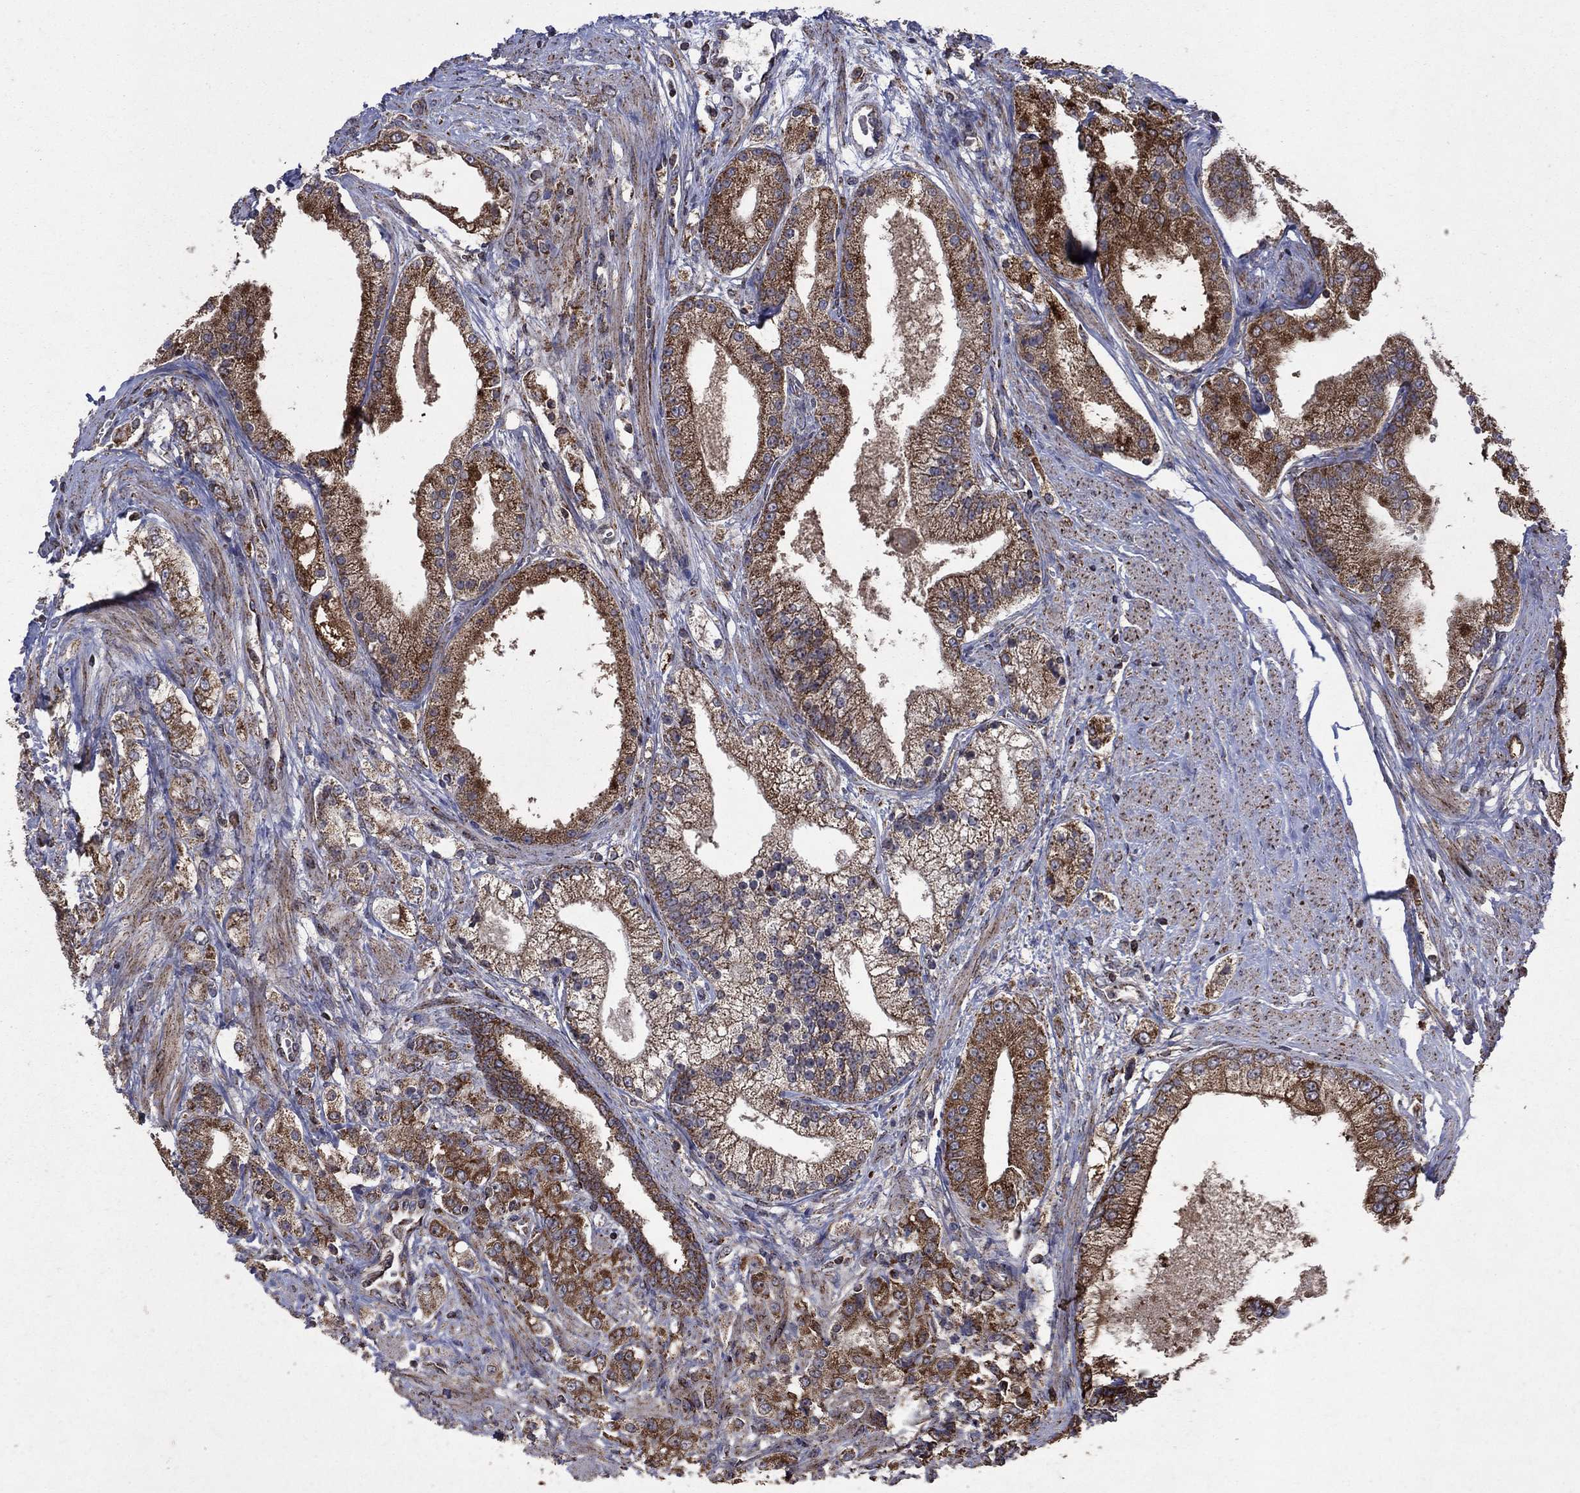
{"staining": {"intensity": "strong", "quantity": "25%-75%", "location": "cytoplasmic/membranous"}, "tissue": "prostate cancer", "cell_type": "Tumor cells", "image_type": "cancer", "snomed": [{"axis": "morphology", "description": "Adenocarcinoma, NOS"}, {"axis": "topography", "description": "Prostate and seminal vesicle, NOS"}, {"axis": "topography", "description": "Prostate"}], "caption": "Immunohistochemistry (IHC) image of neoplastic tissue: human adenocarcinoma (prostate) stained using immunohistochemistry (IHC) reveals high levels of strong protein expression localized specifically in the cytoplasmic/membranous of tumor cells, appearing as a cytoplasmic/membranous brown color.", "gene": "DPH1", "patient": {"sex": "male", "age": 67}}